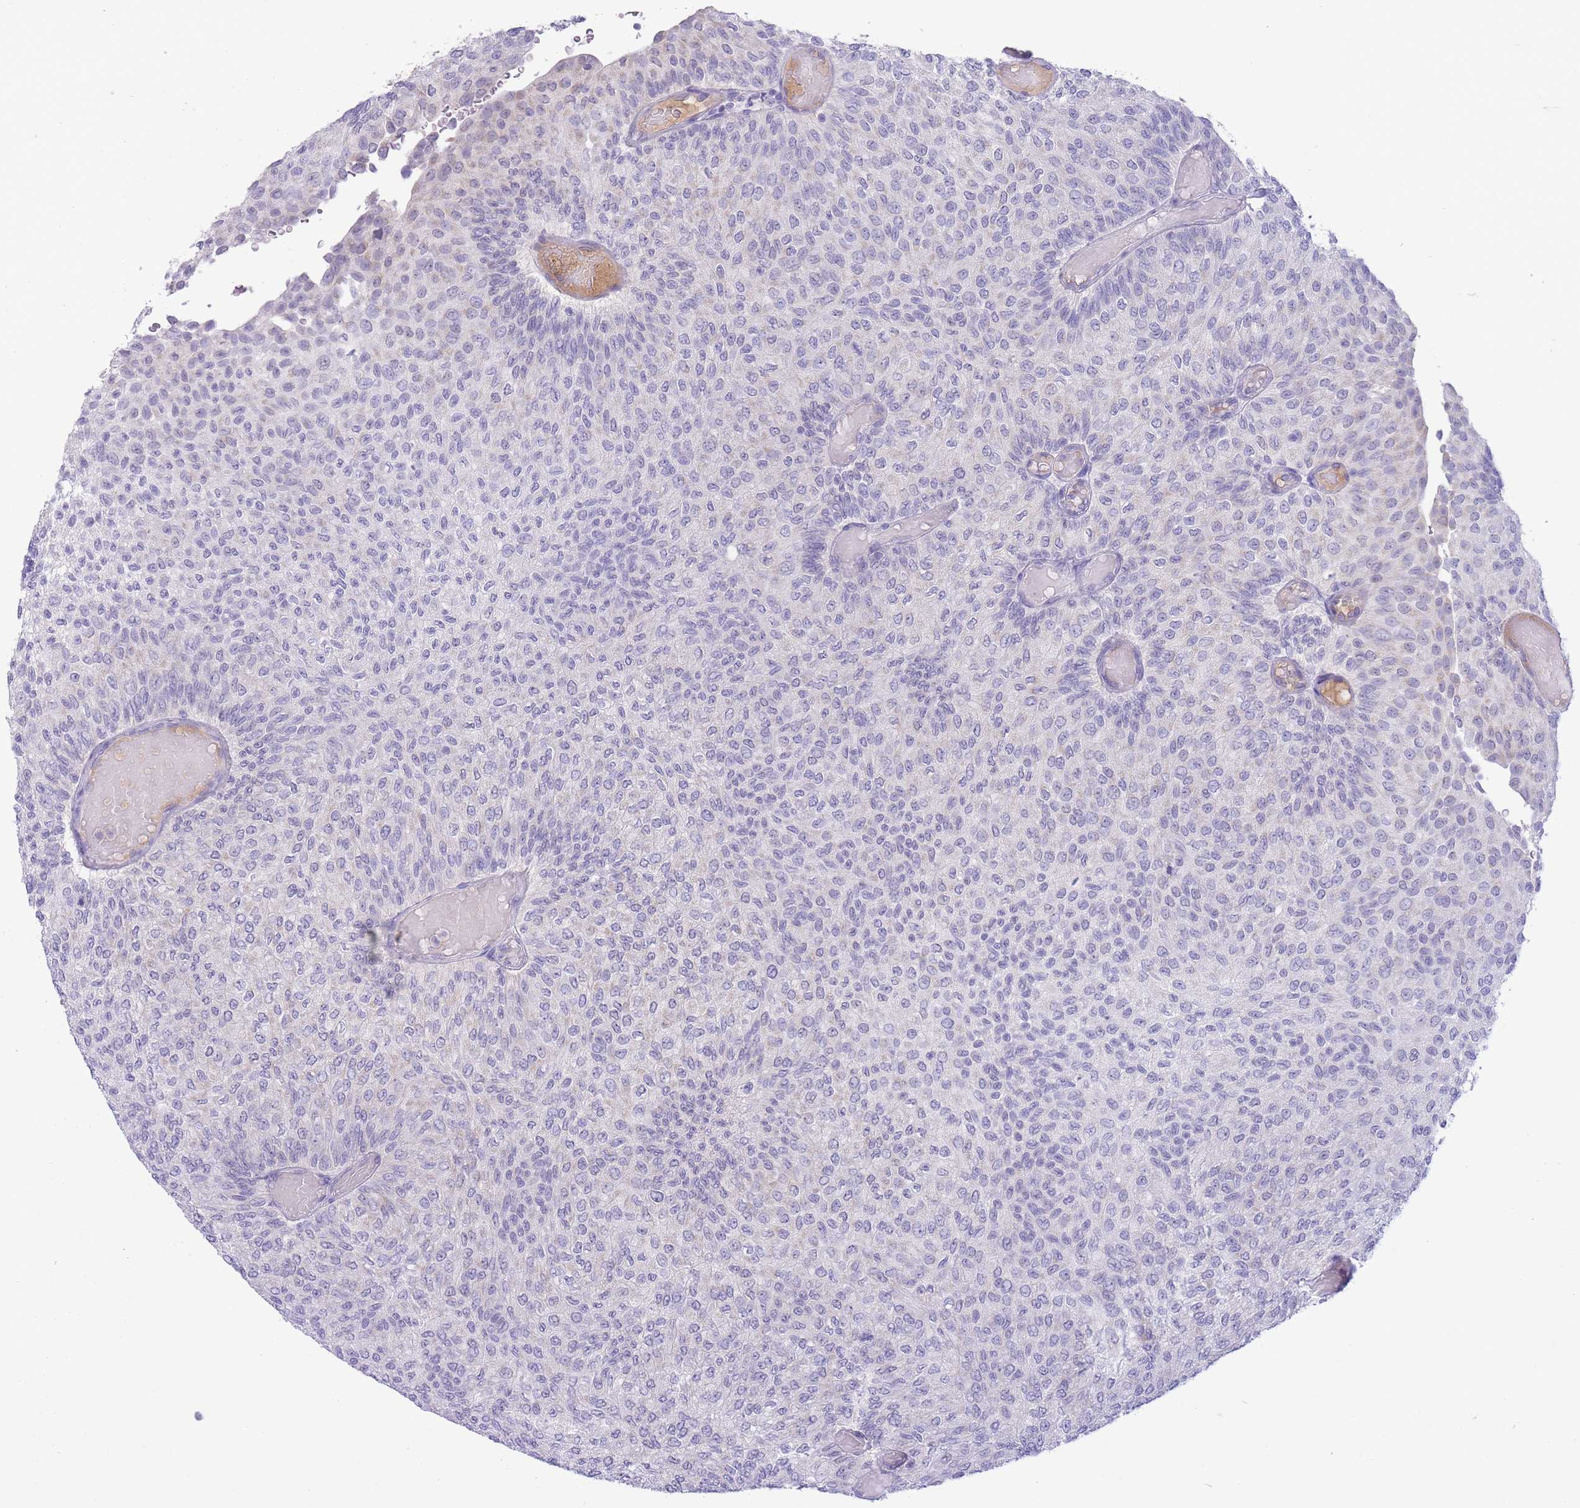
{"staining": {"intensity": "negative", "quantity": "none", "location": "none"}, "tissue": "urothelial cancer", "cell_type": "Tumor cells", "image_type": "cancer", "snomed": [{"axis": "morphology", "description": "Urothelial carcinoma, Low grade"}, {"axis": "topography", "description": "Urinary bladder"}], "caption": "A high-resolution image shows immunohistochemistry (IHC) staining of low-grade urothelial carcinoma, which demonstrates no significant positivity in tumor cells.", "gene": "ASAP3", "patient": {"sex": "male", "age": 78}}